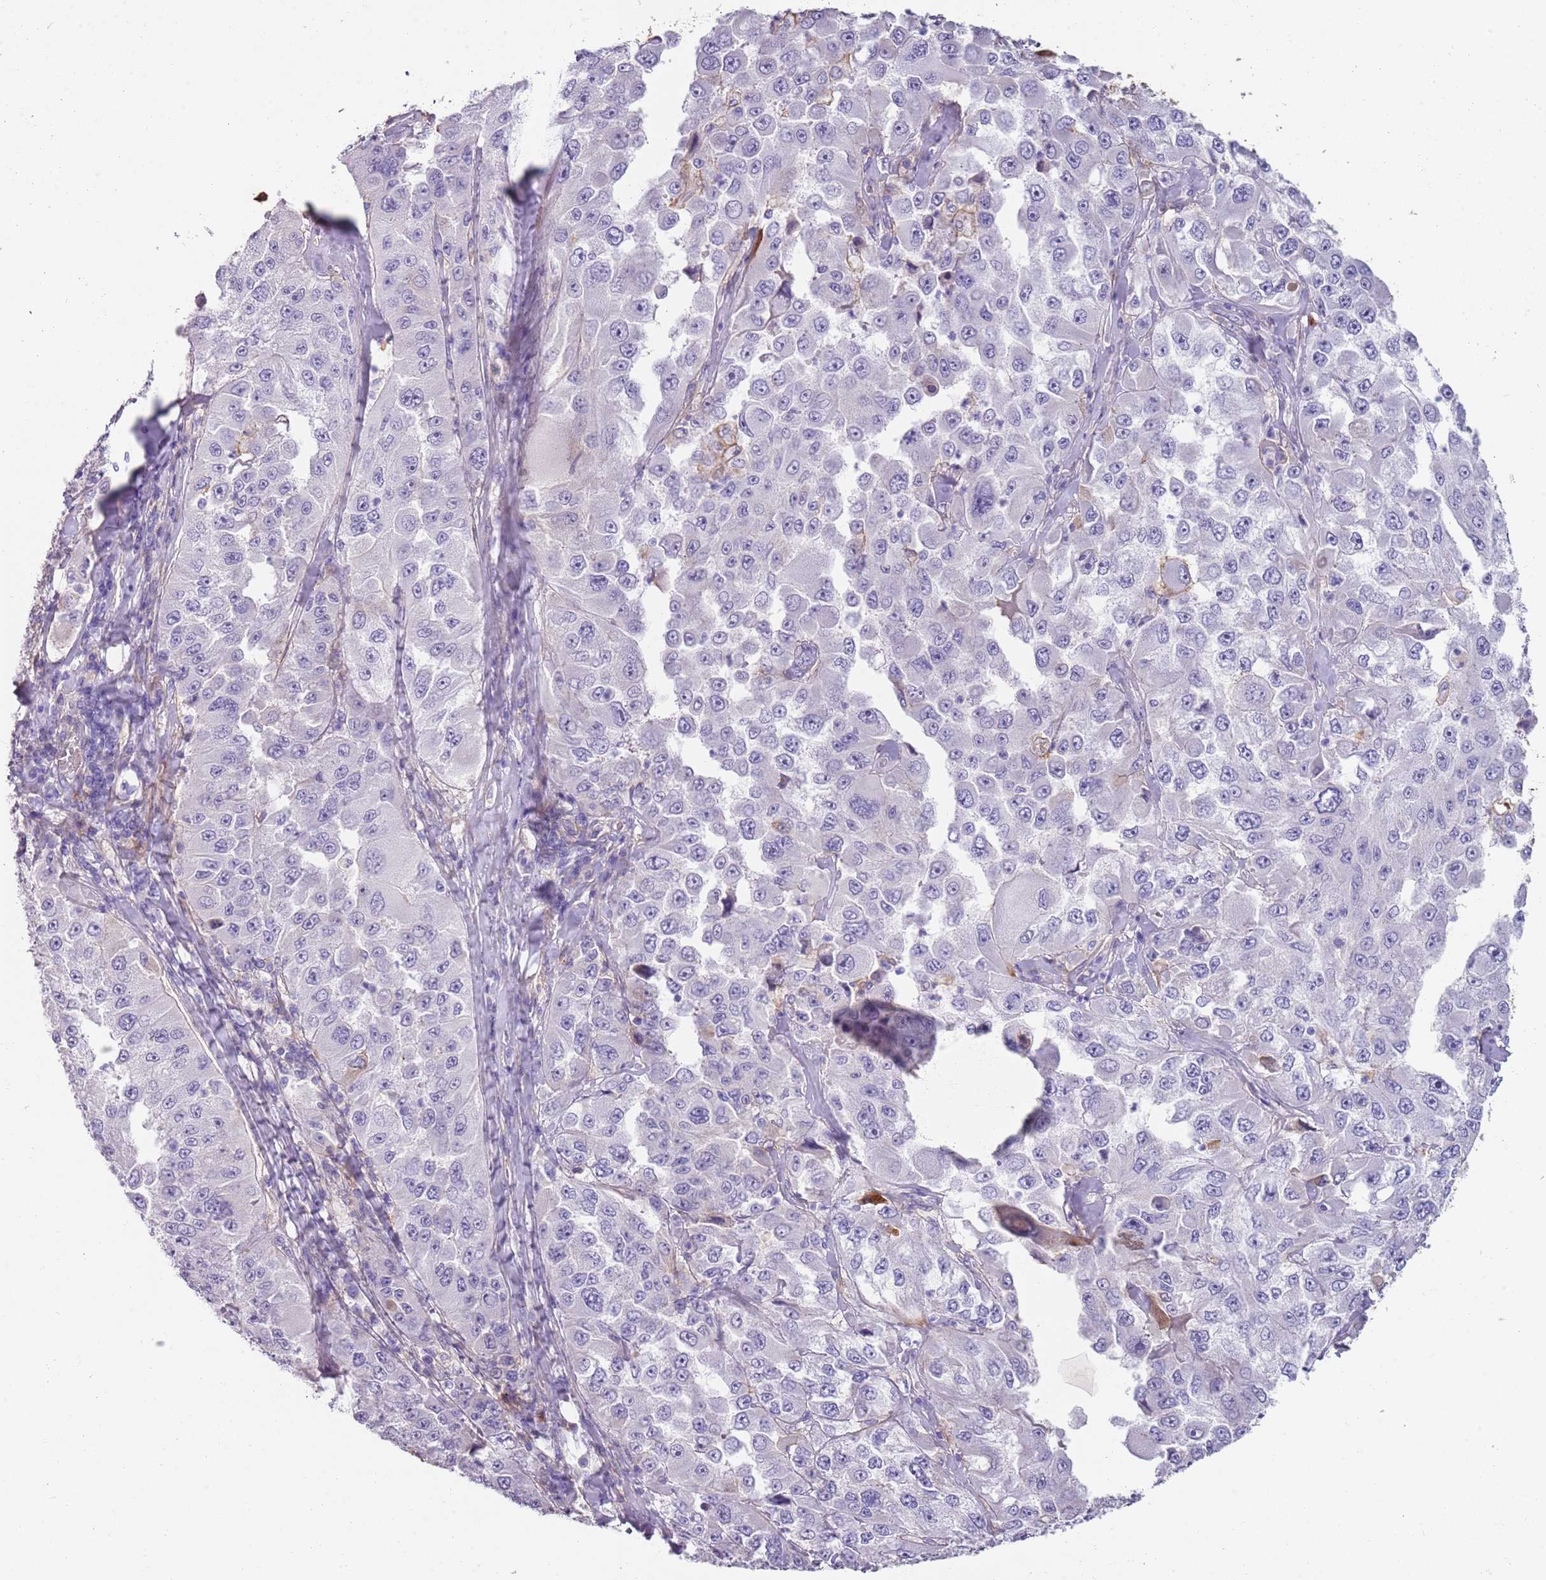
{"staining": {"intensity": "moderate", "quantity": "<25%", "location": "cytoplasmic/membranous"}, "tissue": "melanoma", "cell_type": "Tumor cells", "image_type": "cancer", "snomed": [{"axis": "morphology", "description": "Malignant melanoma, Metastatic site"}, {"axis": "topography", "description": "Lymph node"}], "caption": "A high-resolution photomicrograph shows immunohistochemistry staining of malignant melanoma (metastatic site), which demonstrates moderate cytoplasmic/membranous expression in about <25% of tumor cells. (DAB = brown stain, brightfield microscopy at high magnification).", "gene": "NBPF3", "patient": {"sex": "male", "age": 62}}